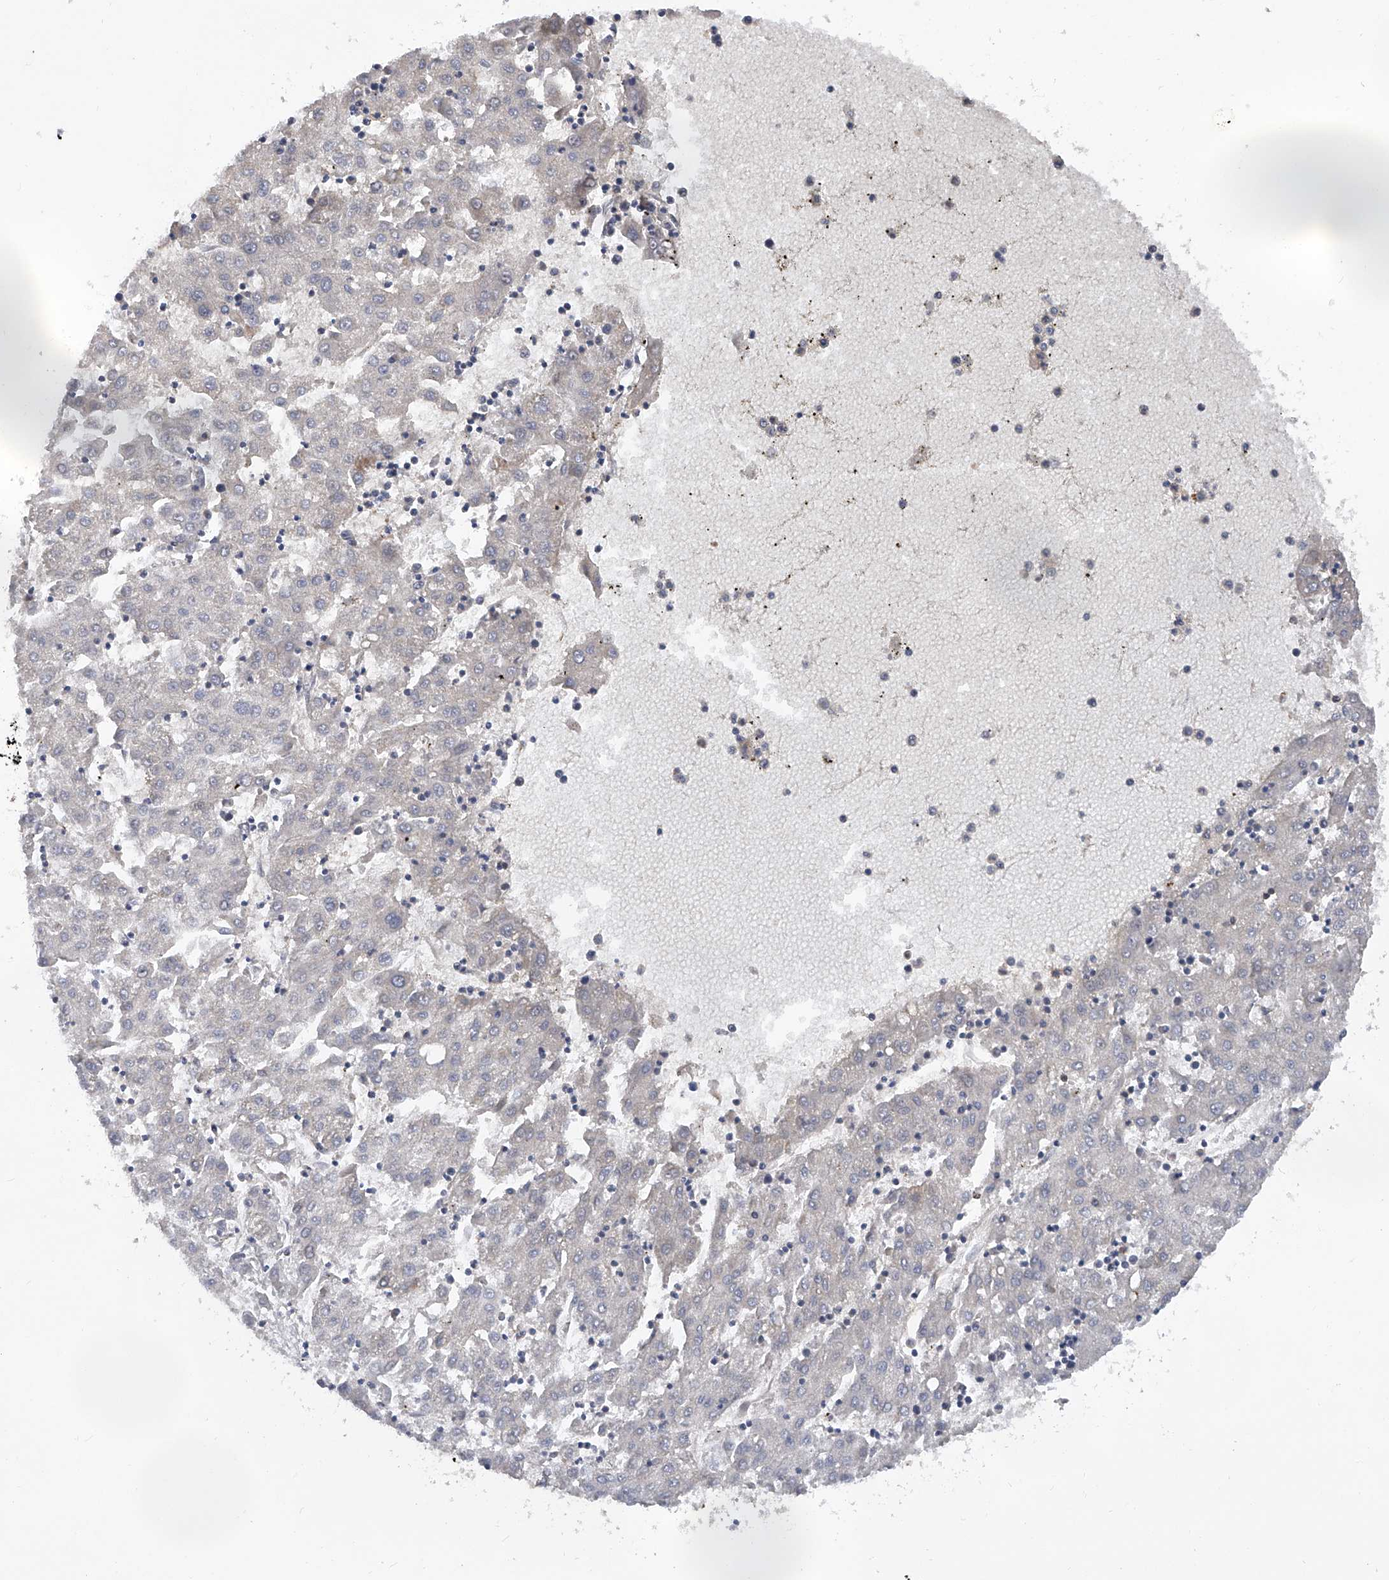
{"staining": {"intensity": "negative", "quantity": "none", "location": "none"}, "tissue": "liver cancer", "cell_type": "Tumor cells", "image_type": "cancer", "snomed": [{"axis": "morphology", "description": "Carcinoma, Hepatocellular, NOS"}, {"axis": "topography", "description": "Liver"}], "caption": "Protein analysis of hepatocellular carcinoma (liver) exhibits no significant expression in tumor cells.", "gene": "NT5C3A", "patient": {"sex": "male", "age": 72}}